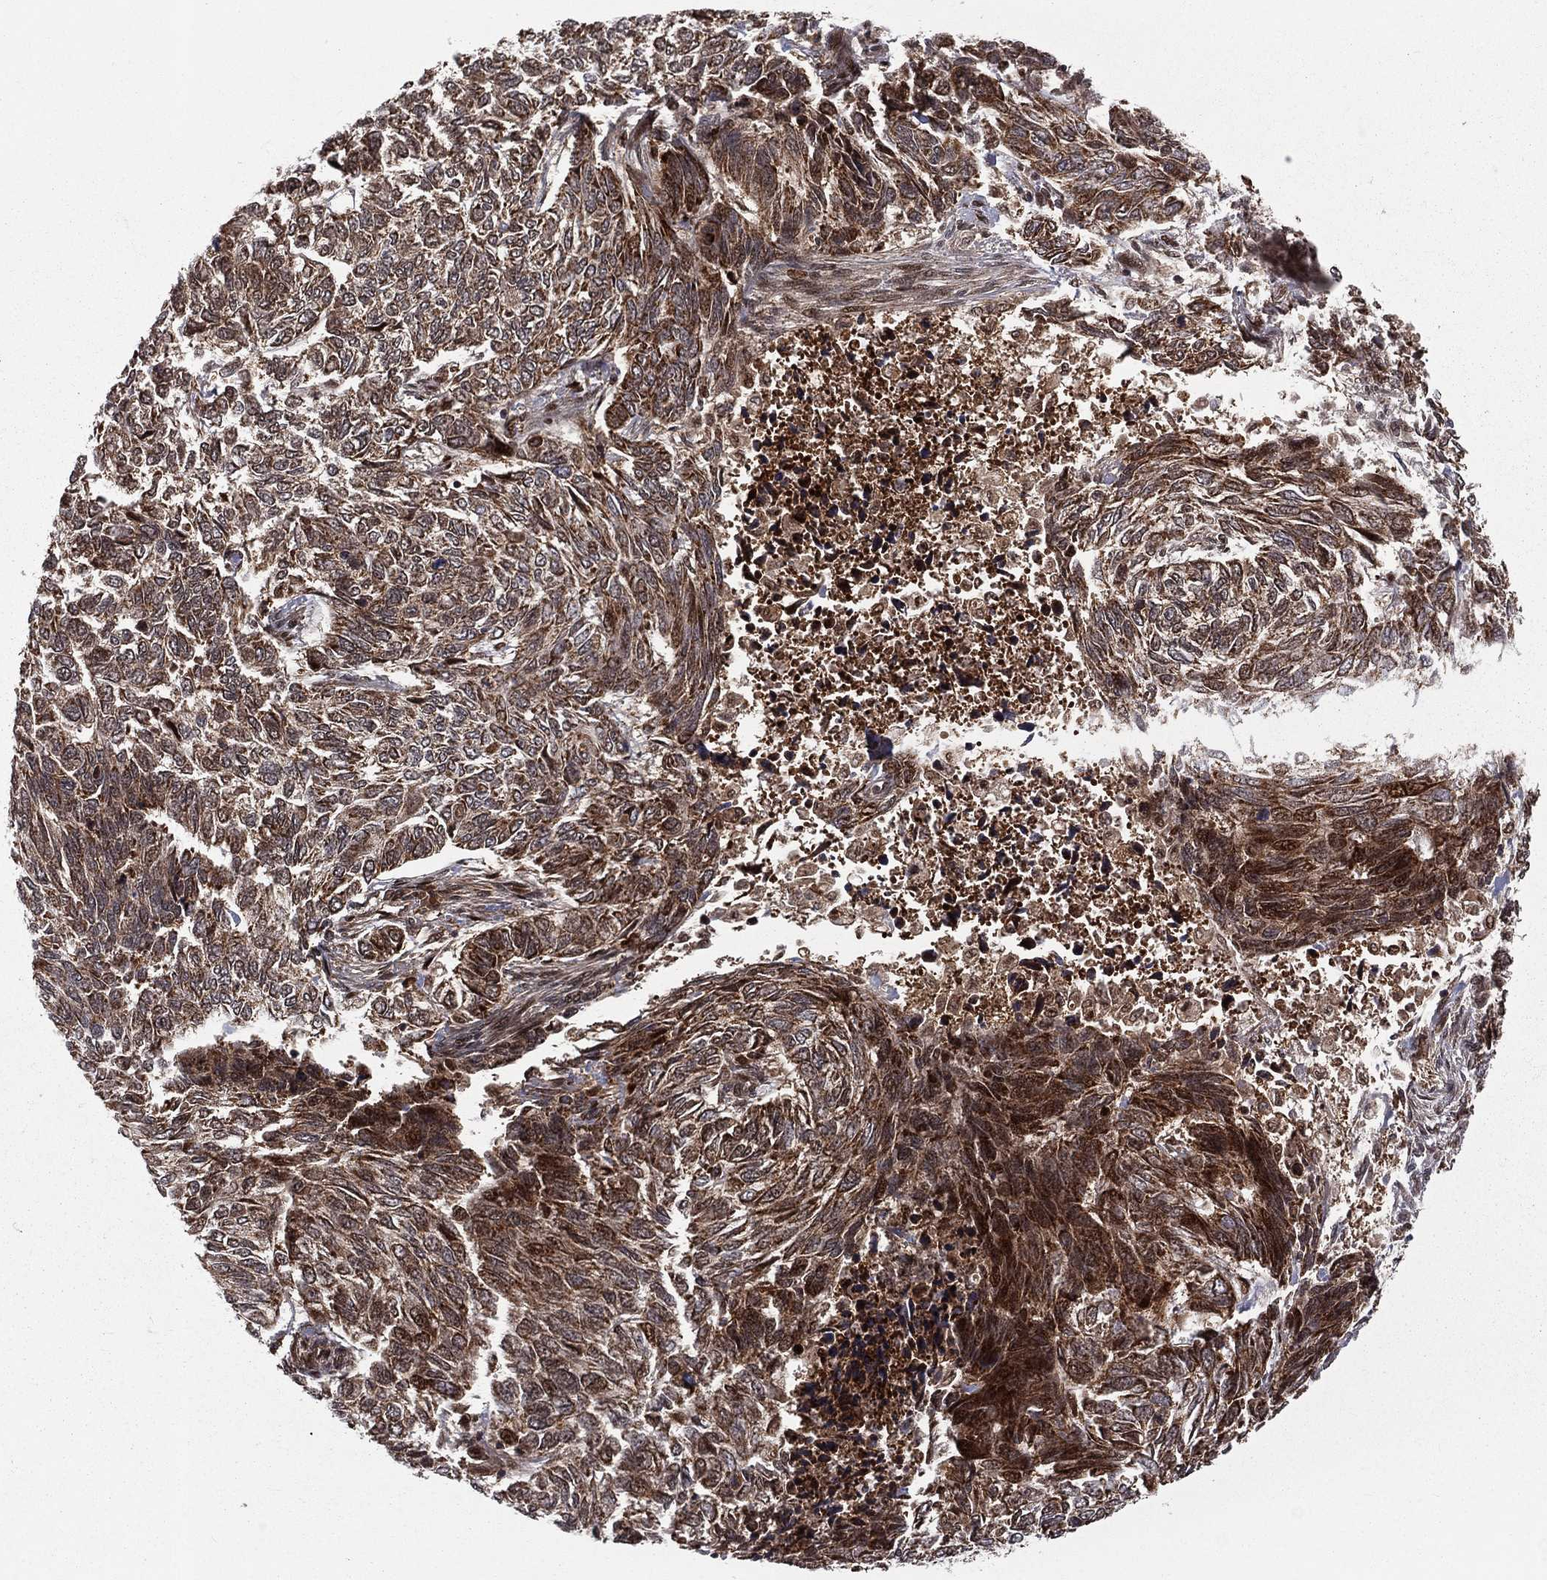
{"staining": {"intensity": "strong", "quantity": "25%-75%", "location": "cytoplasmic/membranous,nuclear"}, "tissue": "skin cancer", "cell_type": "Tumor cells", "image_type": "cancer", "snomed": [{"axis": "morphology", "description": "Basal cell carcinoma"}, {"axis": "topography", "description": "Skin"}], "caption": "Immunohistochemistry (DAB) staining of human skin cancer (basal cell carcinoma) shows strong cytoplasmic/membranous and nuclear protein staining in approximately 25%-75% of tumor cells. The staining was performed using DAB to visualize the protein expression in brown, while the nuclei were stained in blue with hematoxylin (Magnification: 20x).", "gene": "MDM2", "patient": {"sex": "female", "age": 65}}